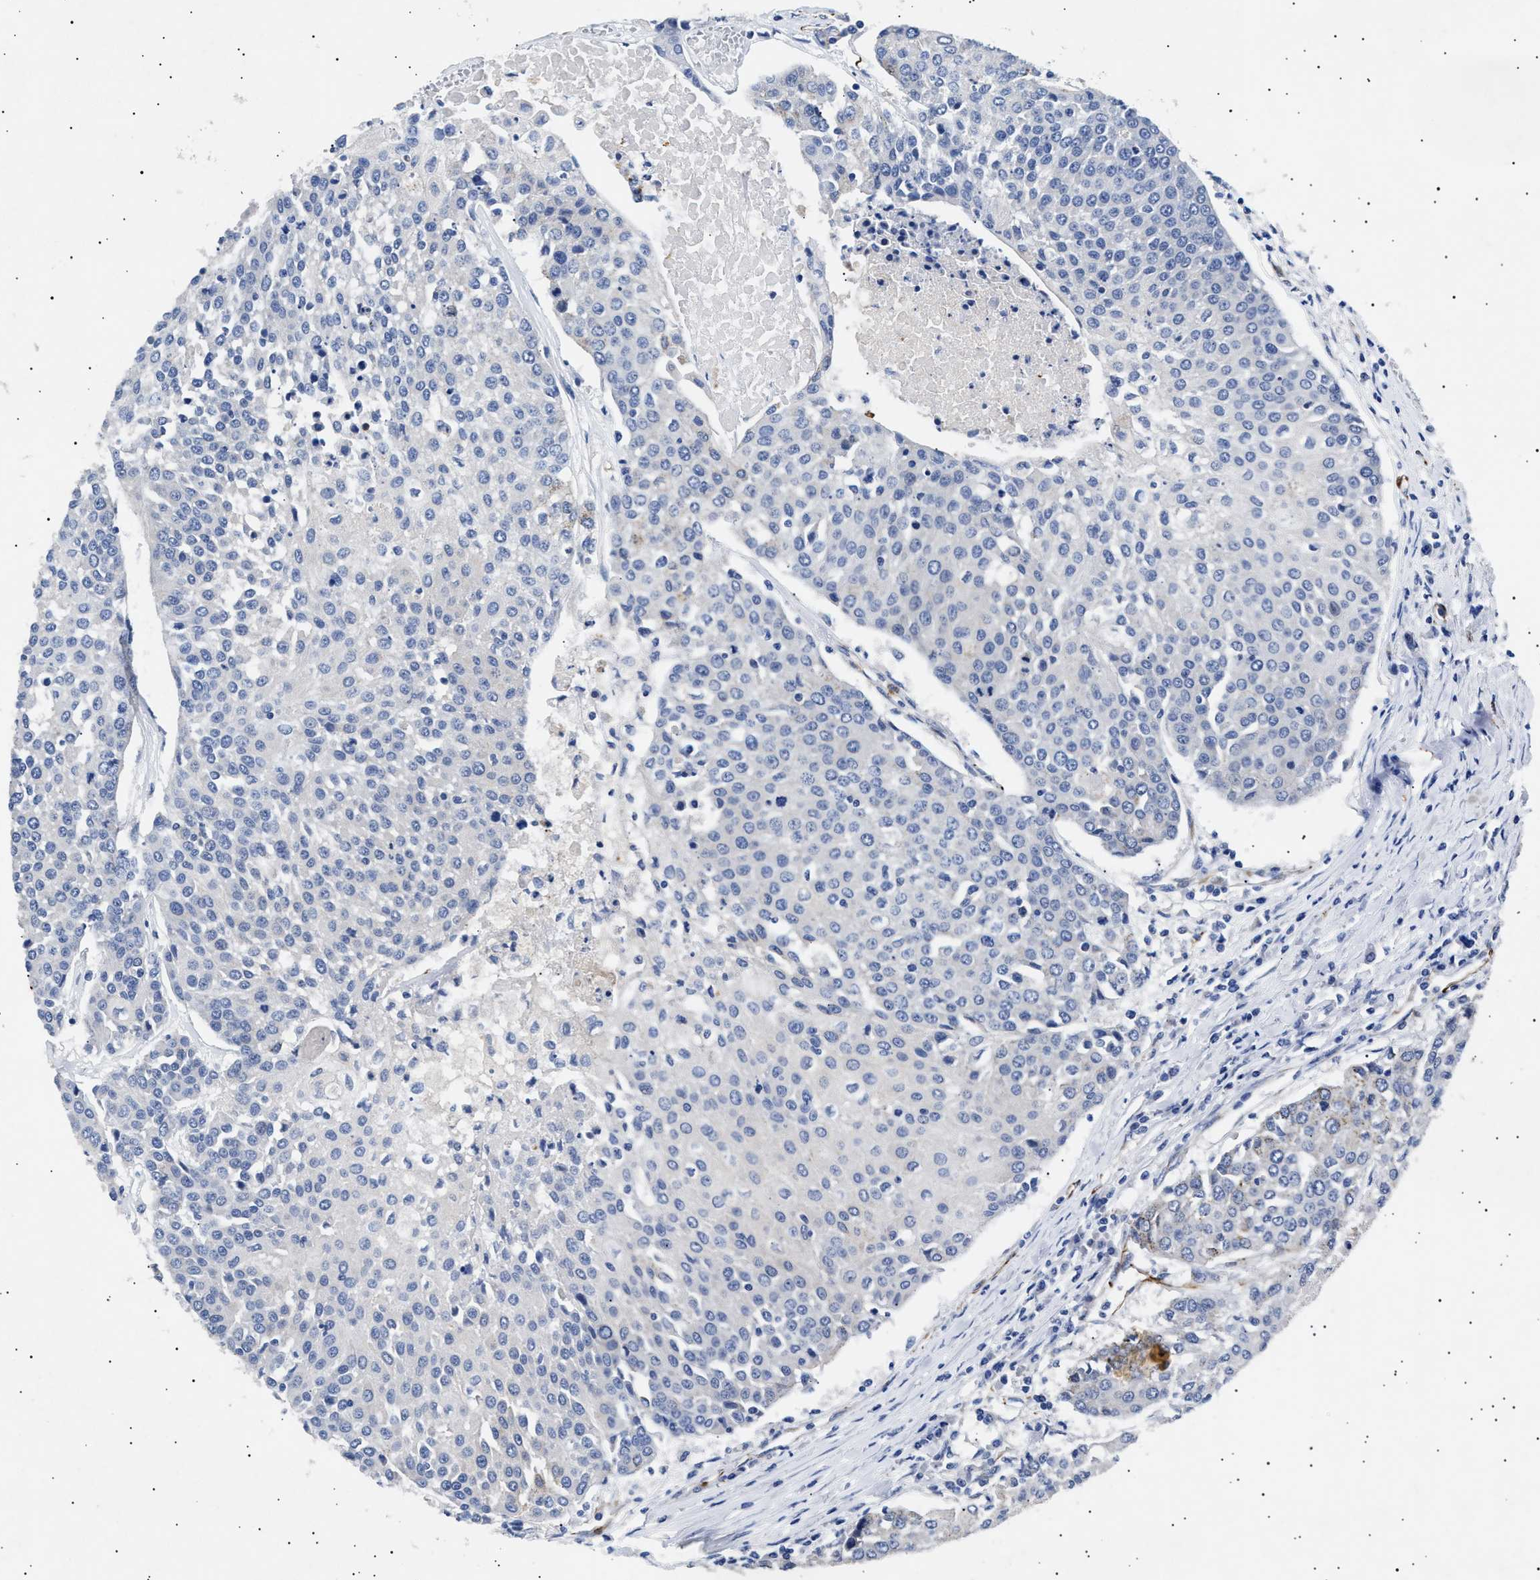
{"staining": {"intensity": "negative", "quantity": "none", "location": "none"}, "tissue": "urothelial cancer", "cell_type": "Tumor cells", "image_type": "cancer", "snomed": [{"axis": "morphology", "description": "Urothelial carcinoma, High grade"}, {"axis": "topography", "description": "Urinary bladder"}], "caption": "Immunohistochemistry (IHC) micrograph of high-grade urothelial carcinoma stained for a protein (brown), which demonstrates no positivity in tumor cells.", "gene": "OLFML2A", "patient": {"sex": "female", "age": 85}}